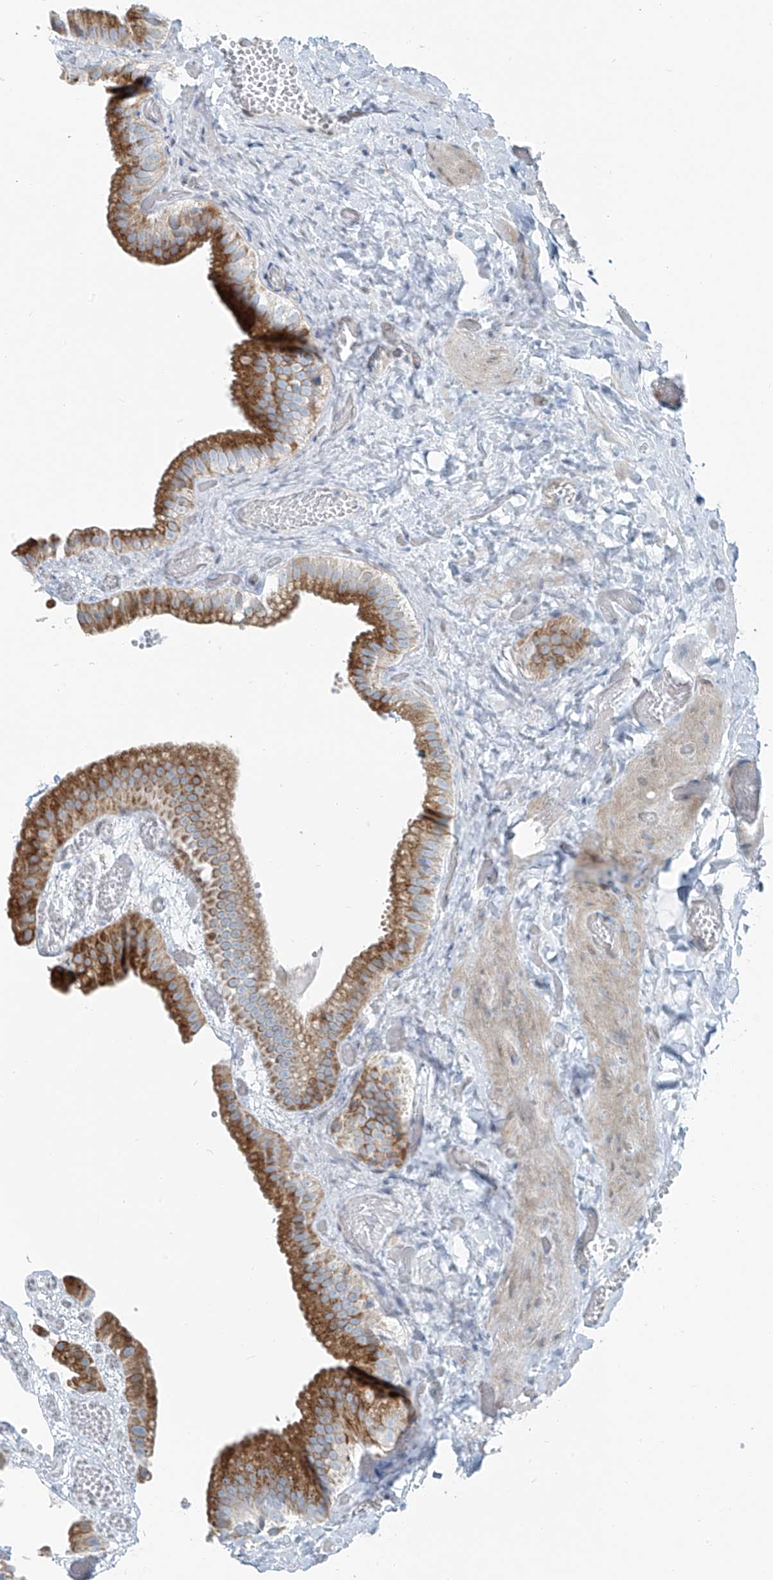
{"staining": {"intensity": "moderate", "quantity": "25%-75%", "location": "cytoplasmic/membranous"}, "tissue": "gallbladder", "cell_type": "Glandular cells", "image_type": "normal", "snomed": [{"axis": "morphology", "description": "Normal tissue, NOS"}, {"axis": "topography", "description": "Gallbladder"}], "caption": "Gallbladder stained with DAB (3,3'-diaminobenzidine) immunohistochemistry displays medium levels of moderate cytoplasmic/membranous expression in about 25%-75% of glandular cells.", "gene": "HIC2", "patient": {"sex": "female", "age": 64}}